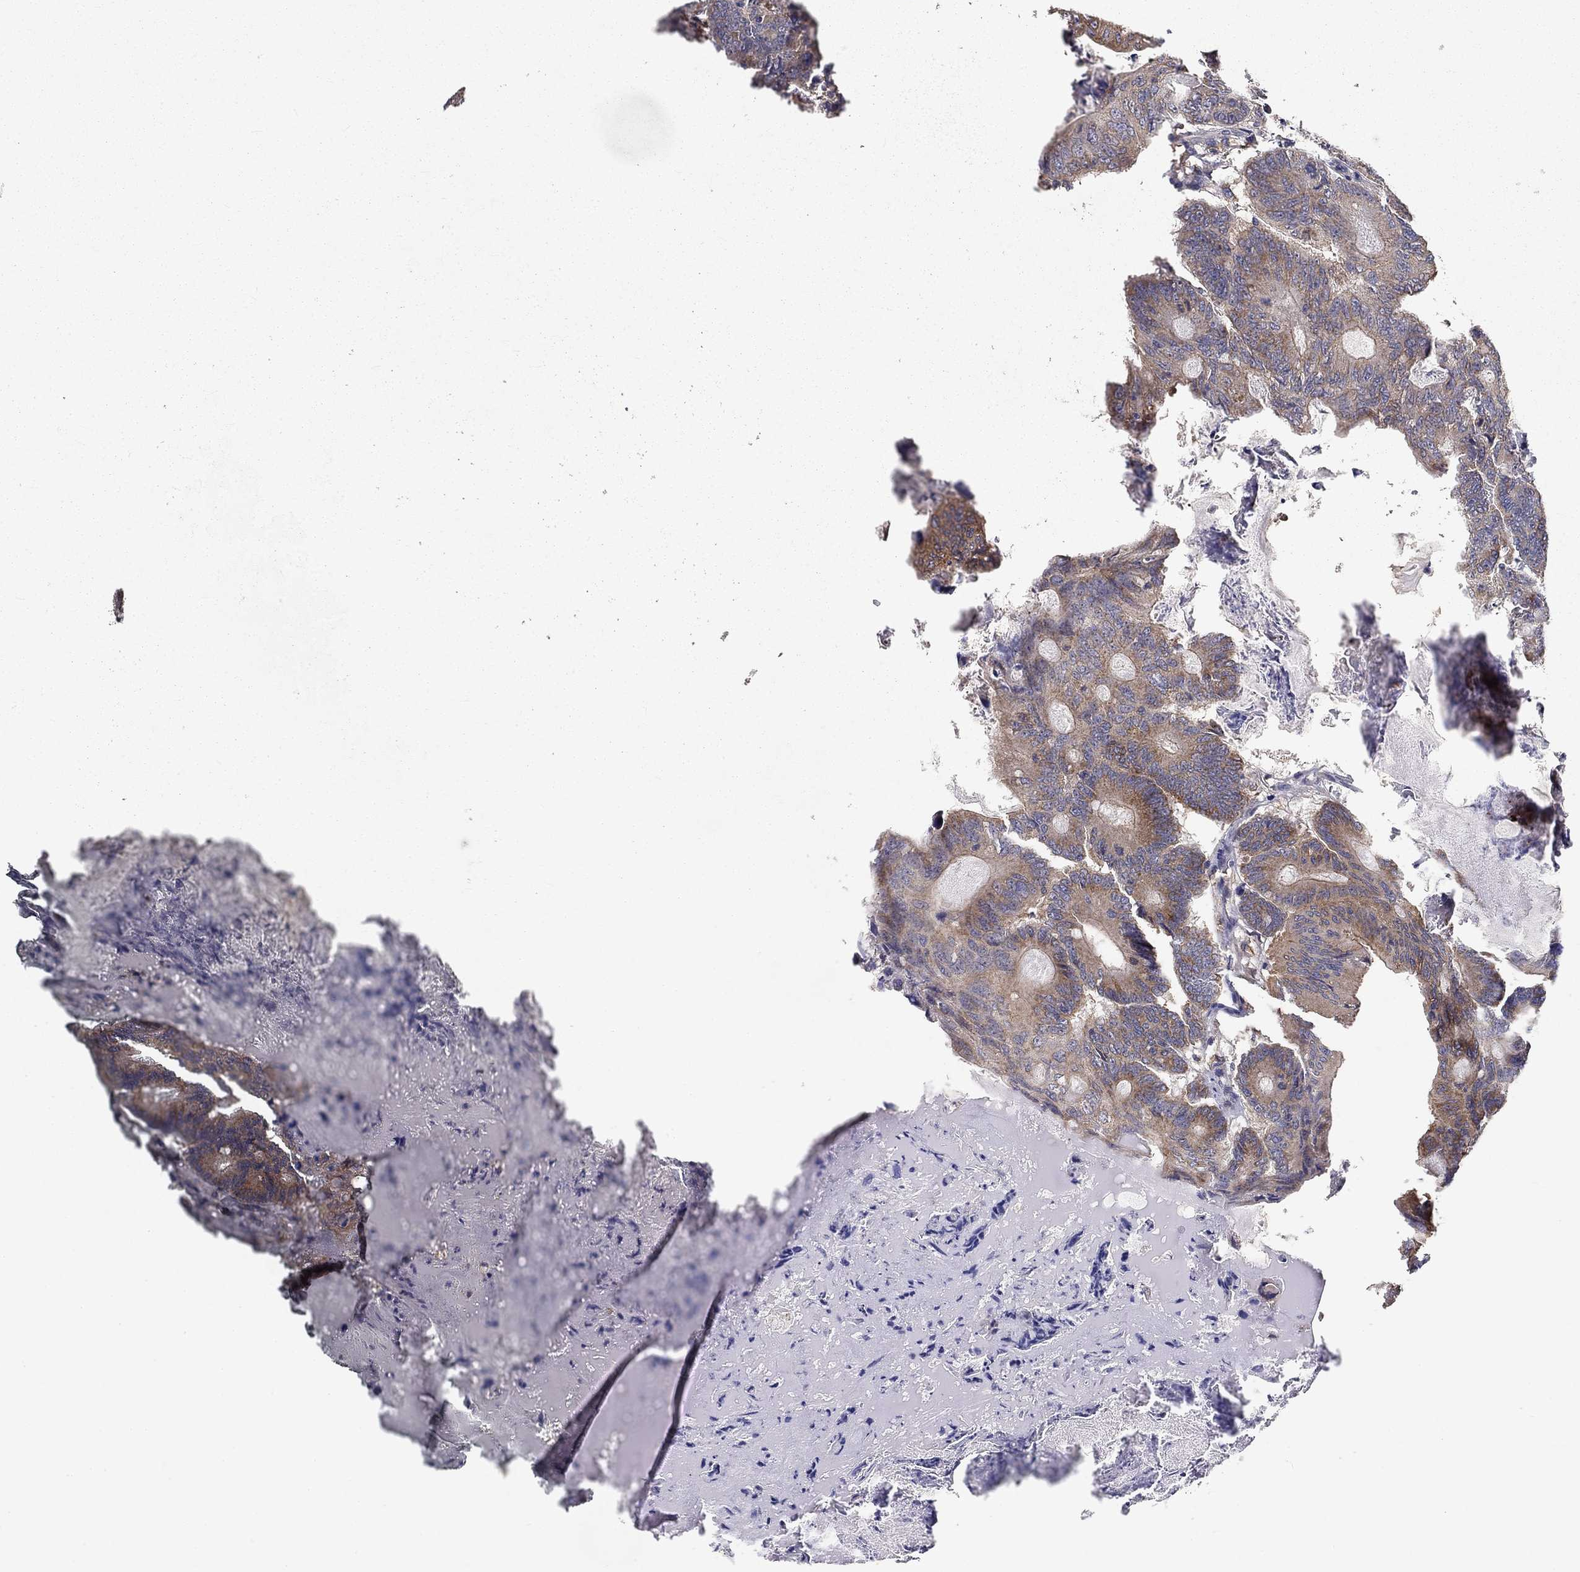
{"staining": {"intensity": "weak", "quantity": ">75%", "location": "cytoplasmic/membranous"}, "tissue": "colorectal cancer", "cell_type": "Tumor cells", "image_type": "cancer", "snomed": [{"axis": "morphology", "description": "Adenocarcinoma, NOS"}, {"axis": "topography", "description": "Colon"}], "caption": "Tumor cells reveal weak cytoplasmic/membranous expression in approximately >75% of cells in colorectal cancer (adenocarcinoma).", "gene": "ALDH4A1", "patient": {"sex": "female", "age": 70}}